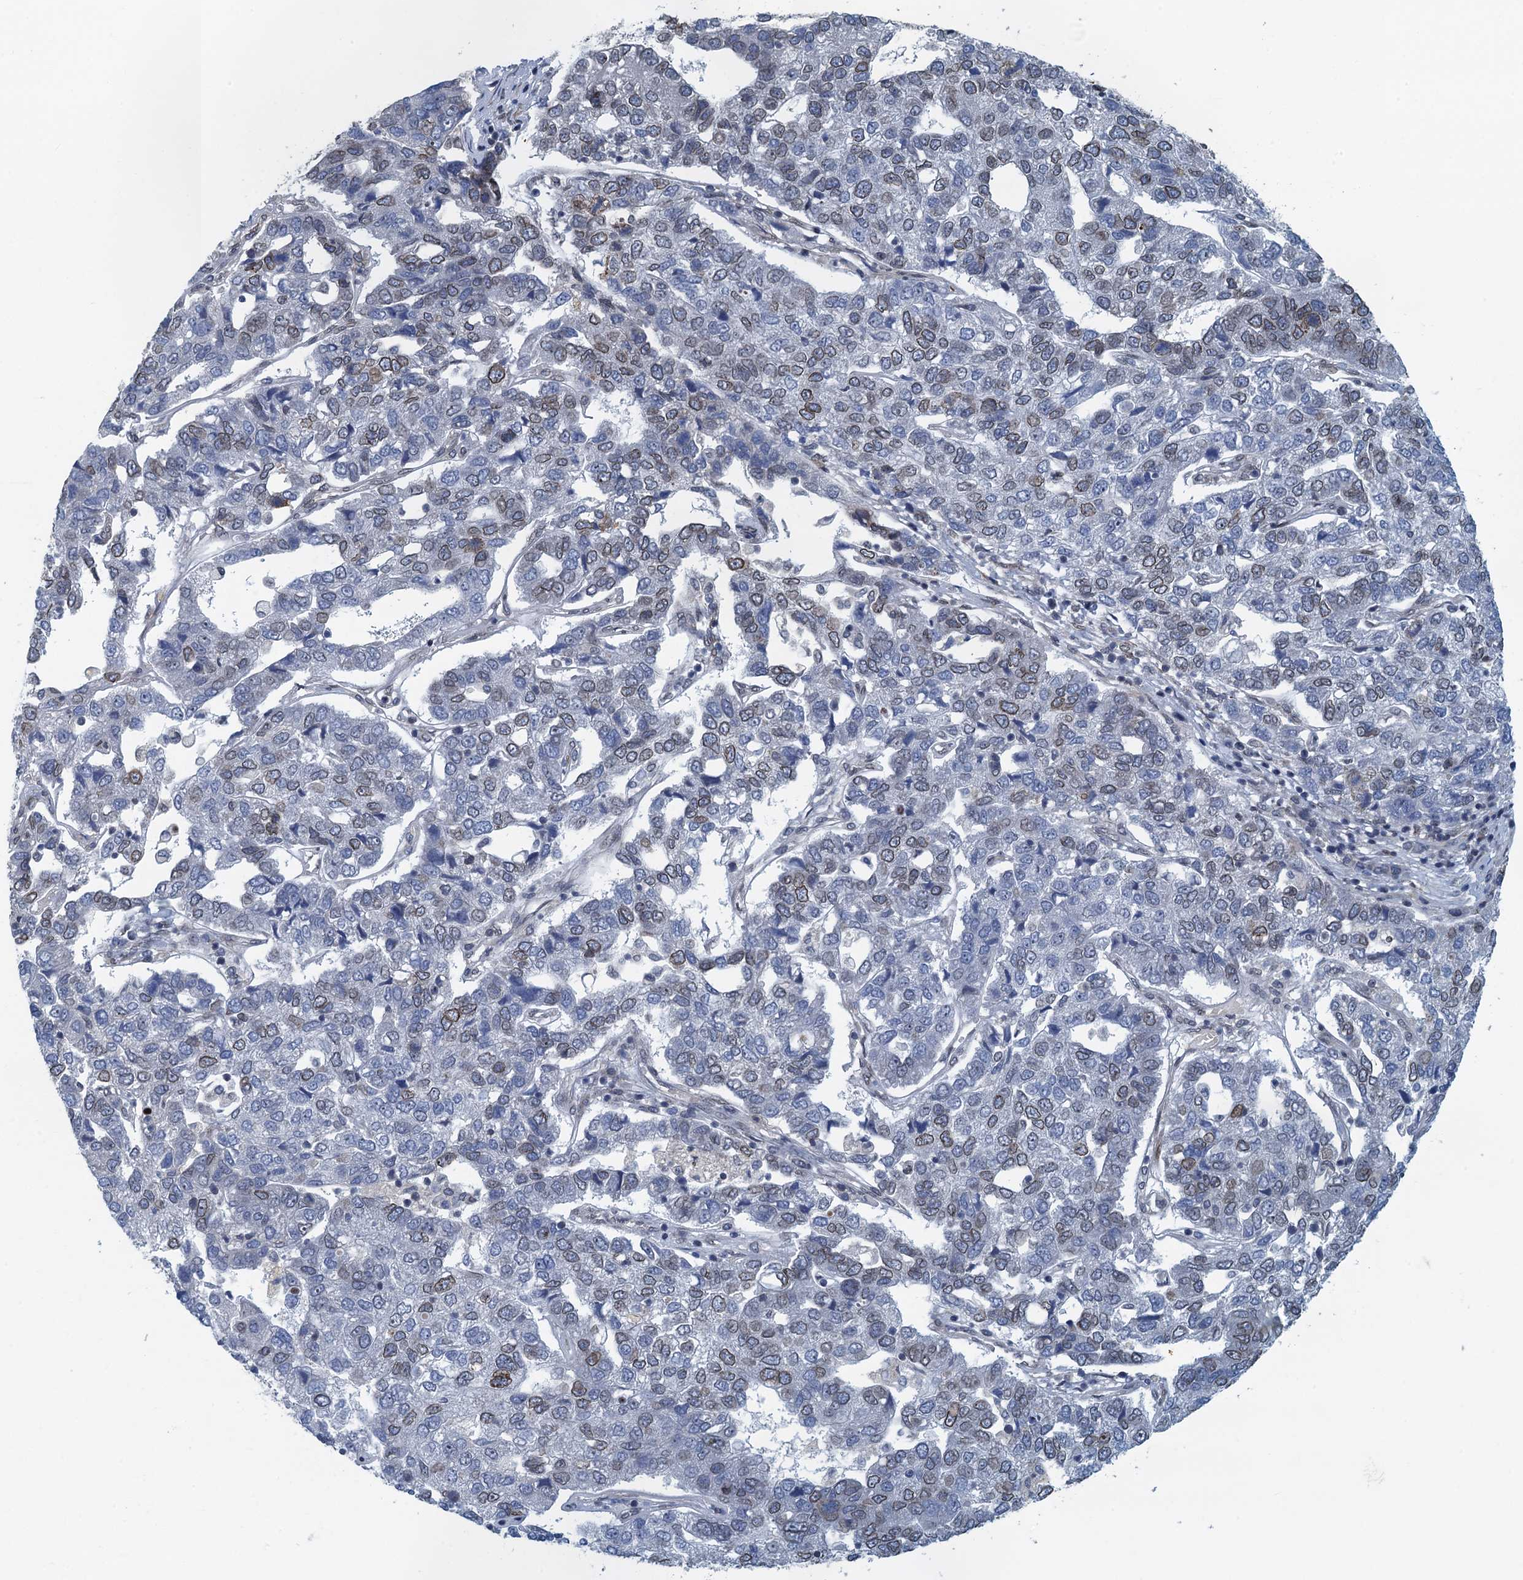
{"staining": {"intensity": "weak", "quantity": "25%-75%", "location": "cytoplasmic/membranous,nuclear"}, "tissue": "pancreatic cancer", "cell_type": "Tumor cells", "image_type": "cancer", "snomed": [{"axis": "morphology", "description": "Adenocarcinoma, NOS"}, {"axis": "topography", "description": "Pancreas"}], "caption": "Immunohistochemical staining of pancreatic cancer (adenocarcinoma) shows low levels of weak cytoplasmic/membranous and nuclear staining in about 25%-75% of tumor cells.", "gene": "CCDC34", "patient": {"sex": "female", "age": 61}}